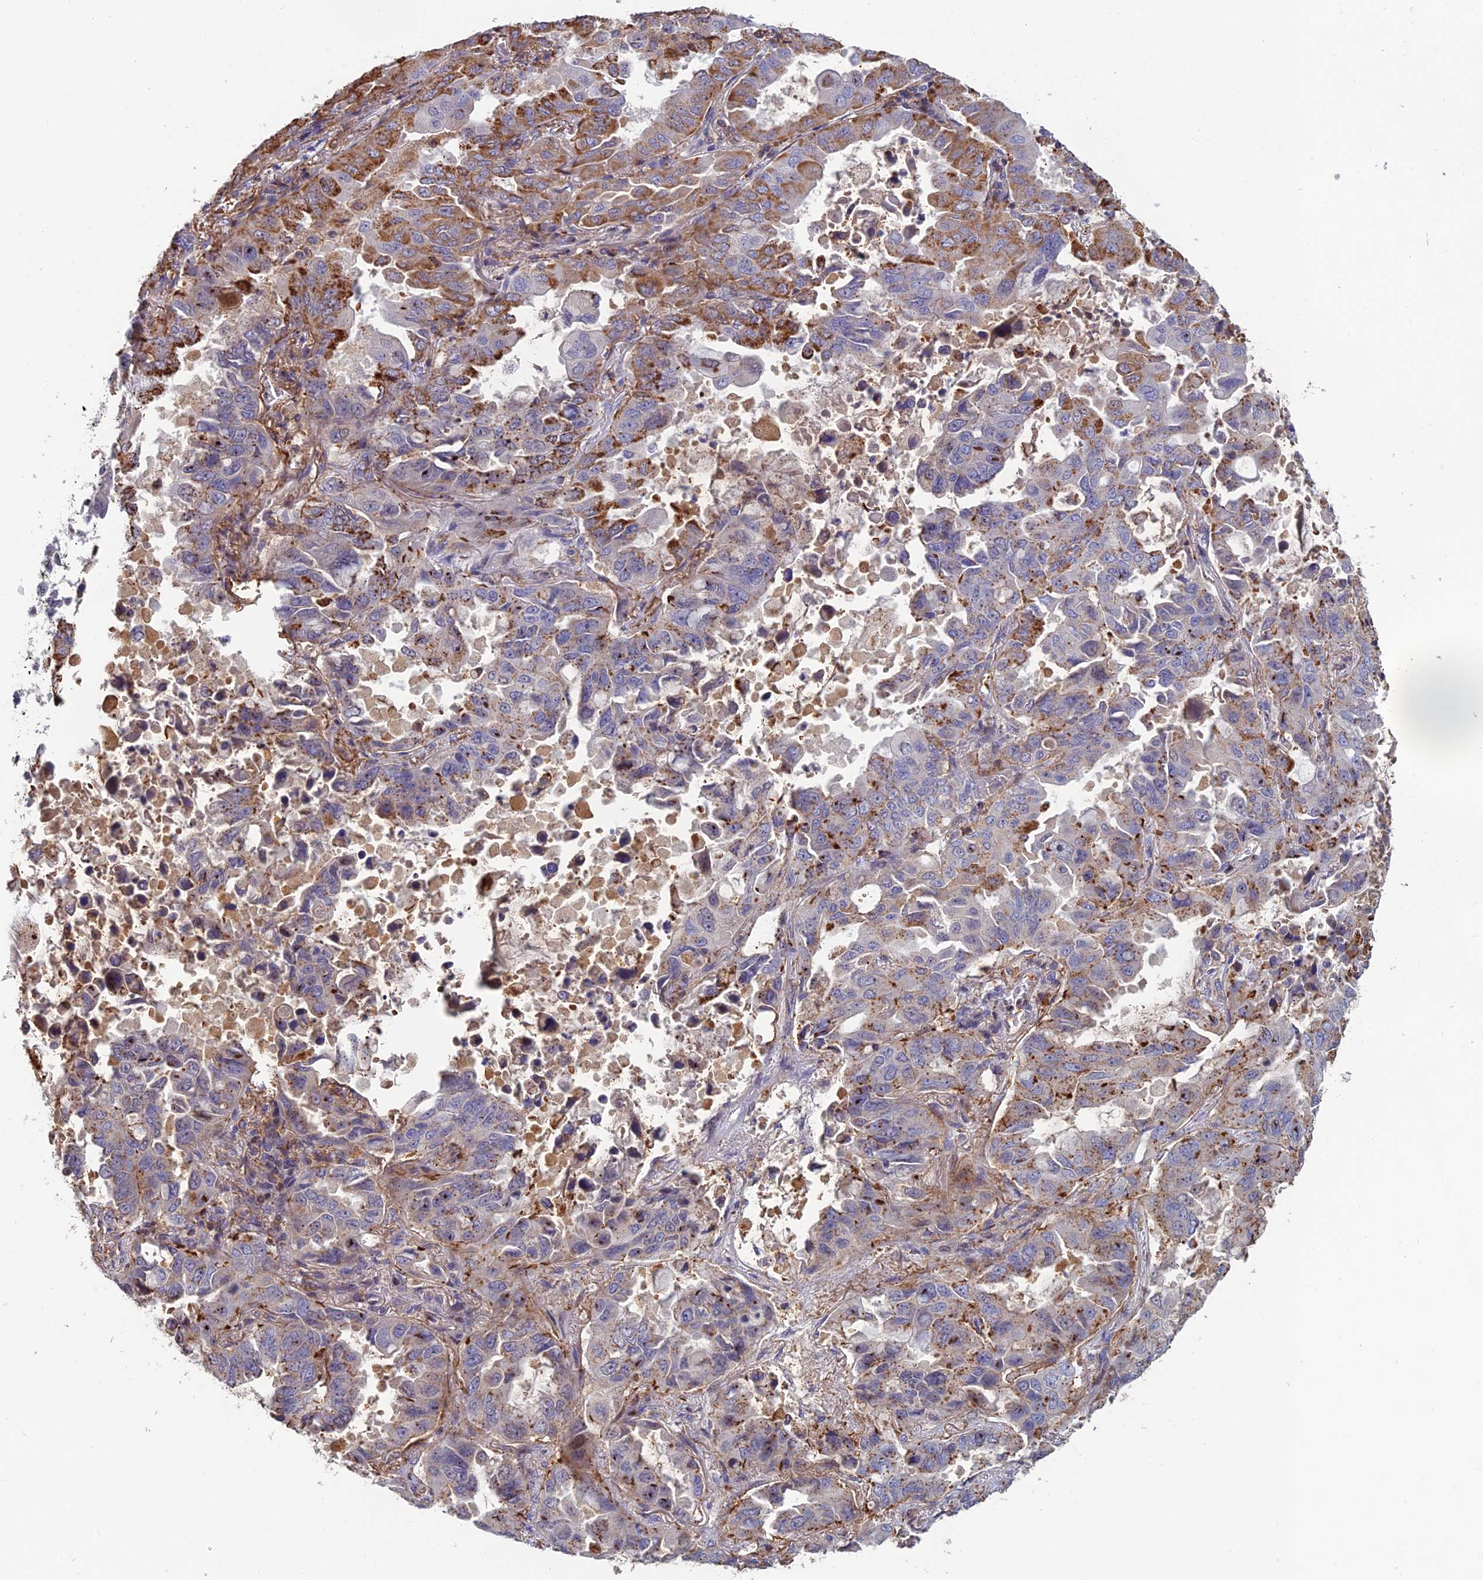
{"staining": {"intensity": "moderate", "quantity": "<25%", "location": "cytoplasmic/membranous"}, "tissue": "lung cancer", "cell_type": "Tumor cells", "image_type": "cancer", "snomed": [{"axis": "morphology", "description": "Adenocarcinoma, NOS"}, {"axis": "topography", "description": "Lung"}], "caption": "The photomicrograph demonstrates a brown stain indicating the presence of a protein in the cytoplasmic/membranous of tumor cells in adenocarcinoma (lung). The protein of interest is stained brown, and the nuclei are stained in blue (DAB IHC with brightfield microscopy, high magnification).", "gene": "C15orf62", "patient": {"sex": "male", "age": 64}}